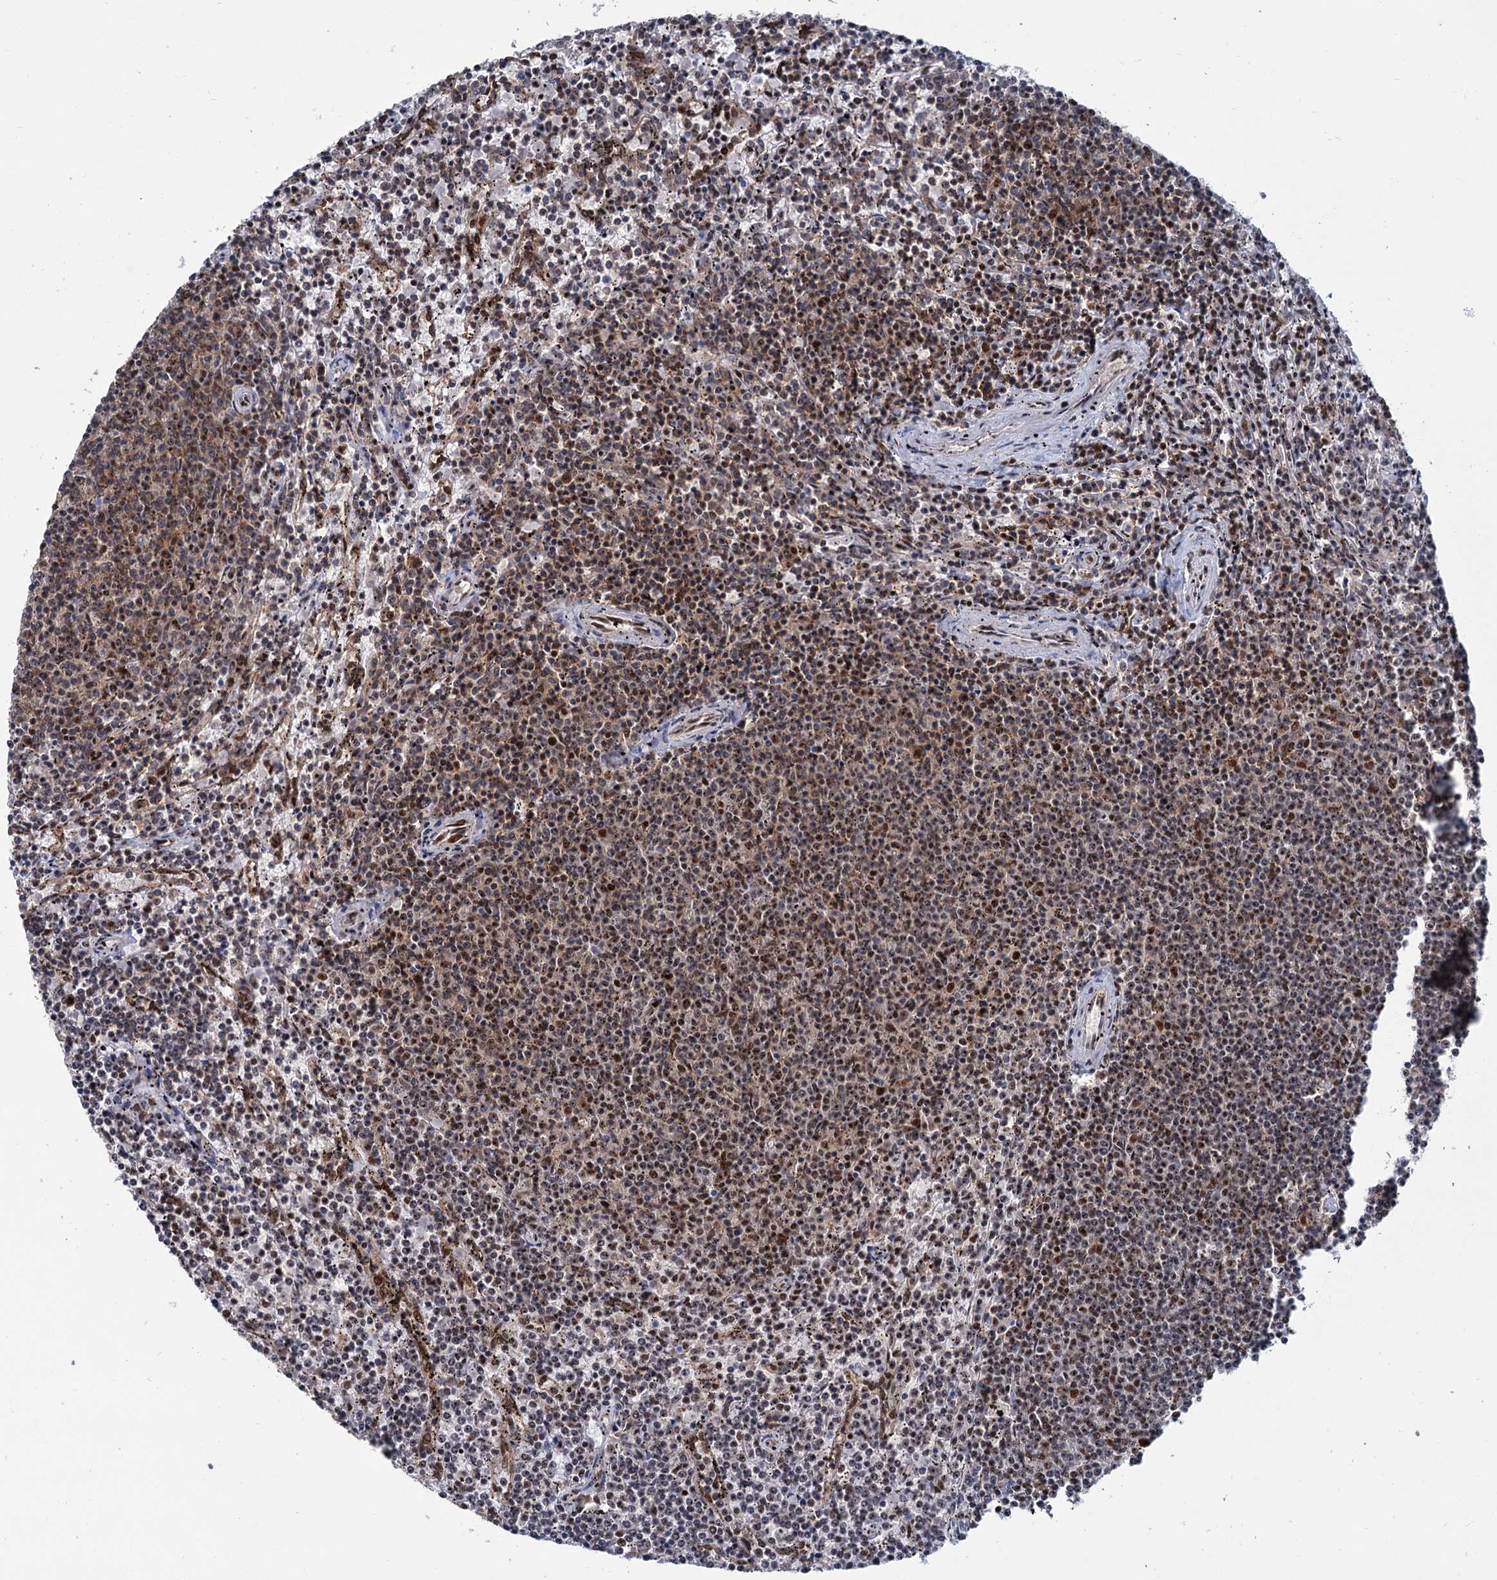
{"staining": {"intensity": "moderate", "quantity": "25%-75%", "location": "nuclear"}, "tissue": "lymphoma", "cell_type": "Tumor cells", "image_type": "cancer", "snomed": [{"axis": "morphology", "description": "Malignant lymphoma, non-Hodgkin's type, Low grade"}, {"axis": "topography", "description": "Spleen"}], "caption": "A photomicrograph showing moderate nuclear expression in approximately 25%-75% of tumor cells in lymphoma, as visualized by brown immunohistochemical staining.", "gene": "WBP4", "patient": {"sex": "female", "age": 50}}